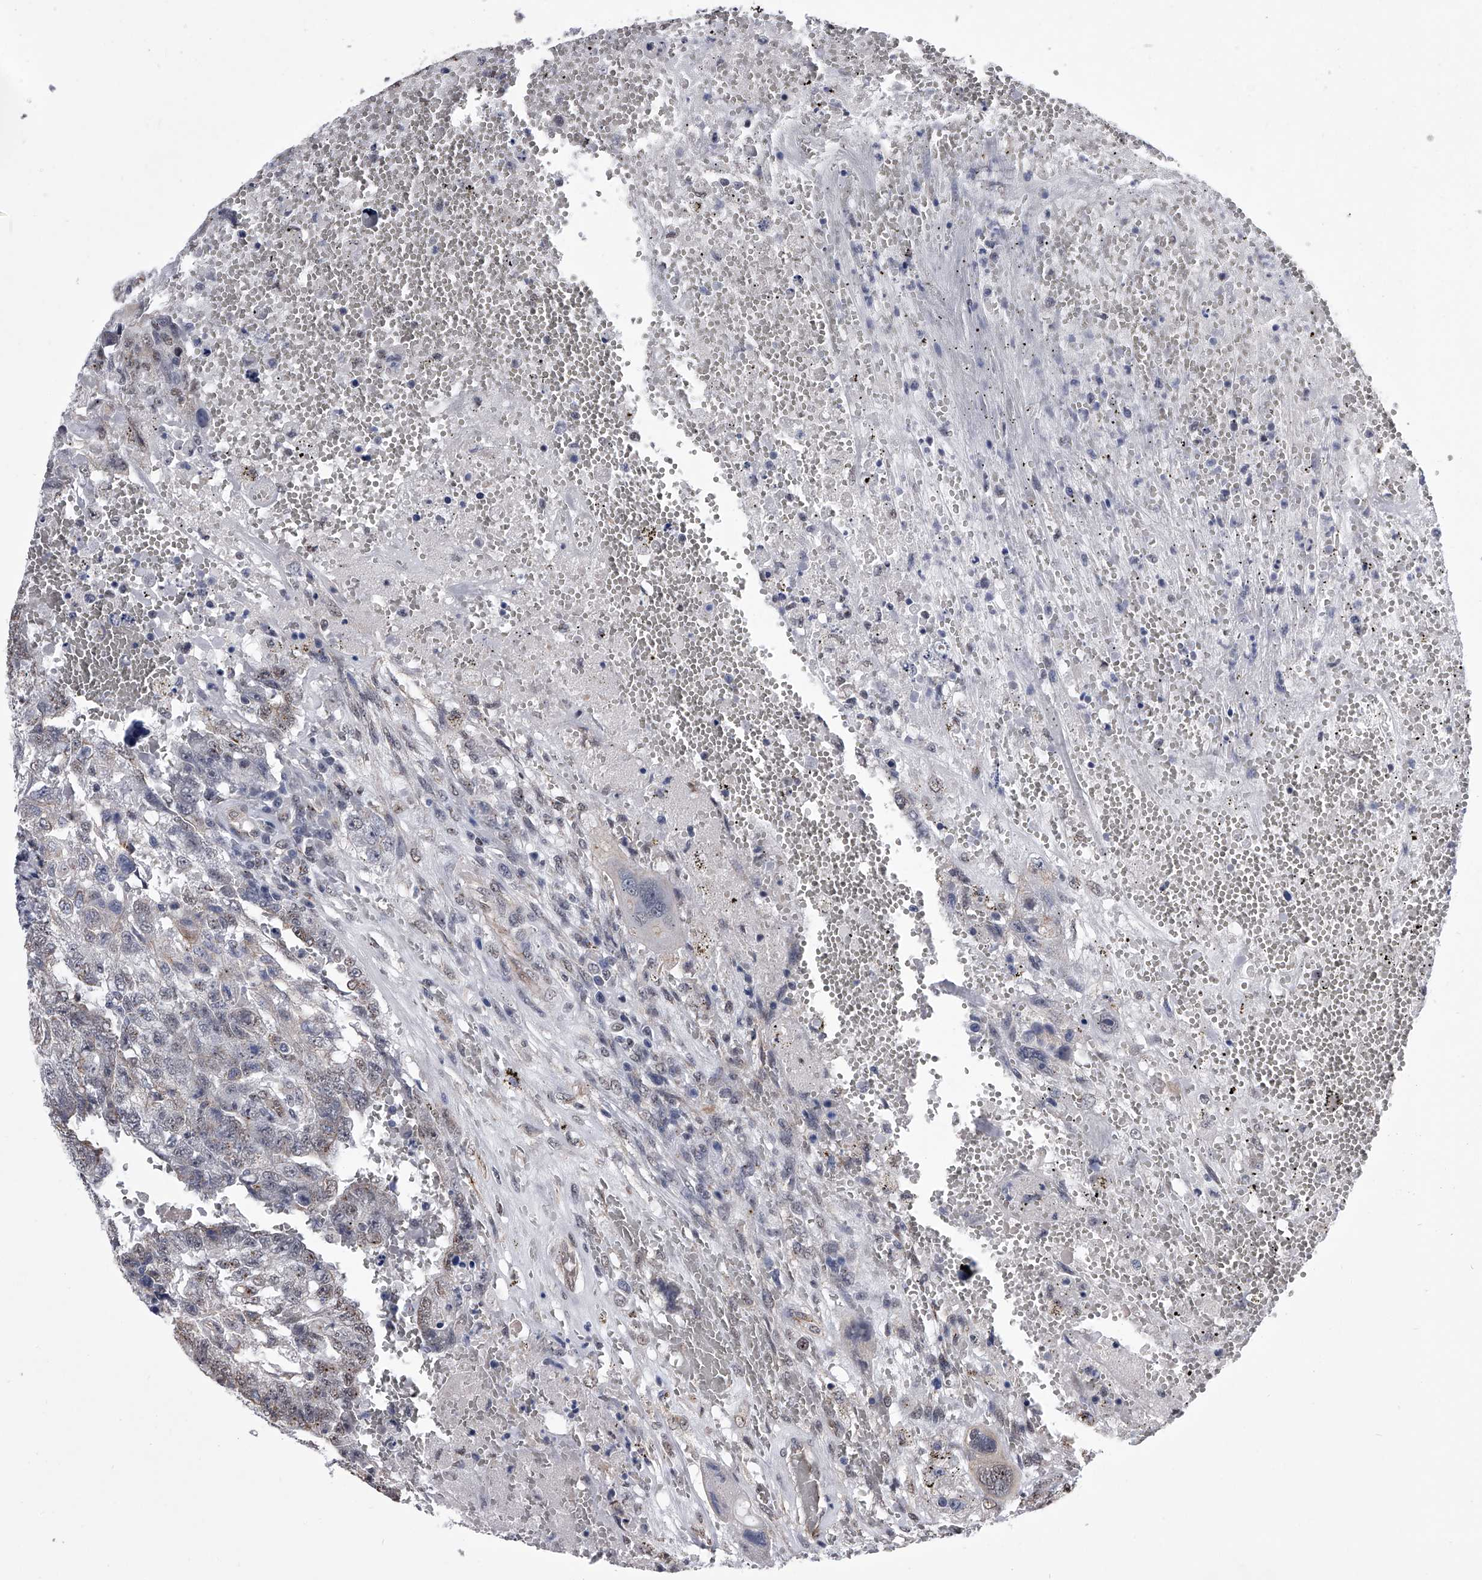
{"staining": {"intensity": "weak", "quantity": "<25%", "location": "nuclear"}, "tissue": "testis cancer", "cell_type": "Tumor cells", "image_type": "cancer", "snomed": [{"axis": "morphology", "description": "Carcinoma, Embryonal, NOS"}, {"axis": "topography", "description": "Testis"}], "caption": "High magnification brightfield microscopy of testis cancer (embryonal carcinoma) stained with DAB (brown) and counterstained with hematoxylin (blue): tumor cells show no significant staining.", "gene": "ZNF76", "patient": {"sex": "male", "age": 26}}